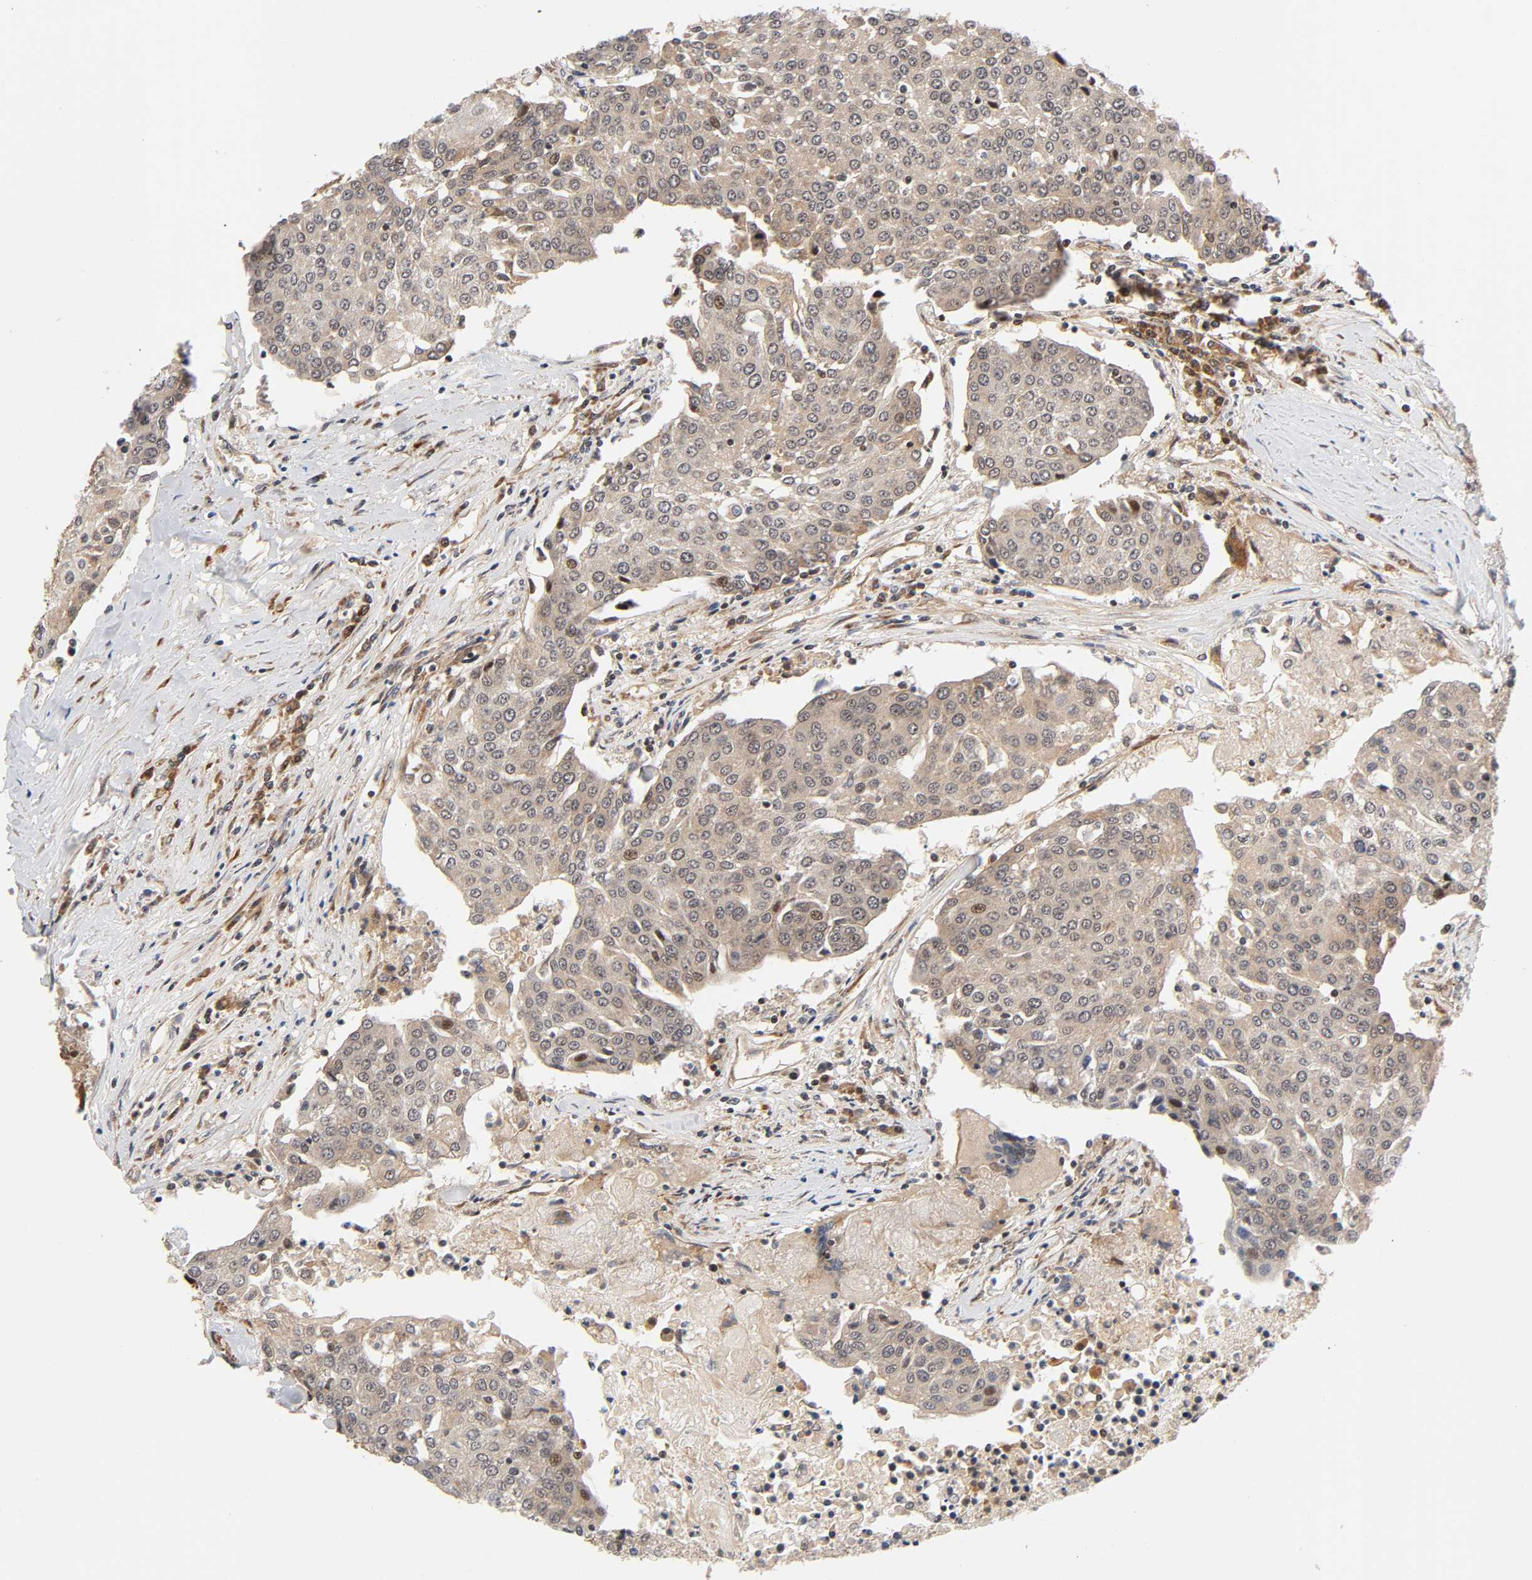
{"staining": {"intensity": "weak", "quantity": ">75%", "location": "cytoplasmic/membranous"}, "tissue": "urothelial cancer", "cell_type": "Tumor cells", "image_type": "cancer", "snomed": [{"axis": "morphology", "description": "Urothelial carcinoma, High grade"}, {"axis": "topography", "description": "Urinary bladder"}], "caption": "Urothelial carcinoma (high-grade) stained with DAB (3,3'-diaminobenzidine) immunohistochemistry (IHC) displays low levels of weak cytoplasmic/membranous positivity in approximately >75% of tumor cells.", "gene": "IQCJ-SCHIP1", "patient": {"sex": "female", "age": 85}}